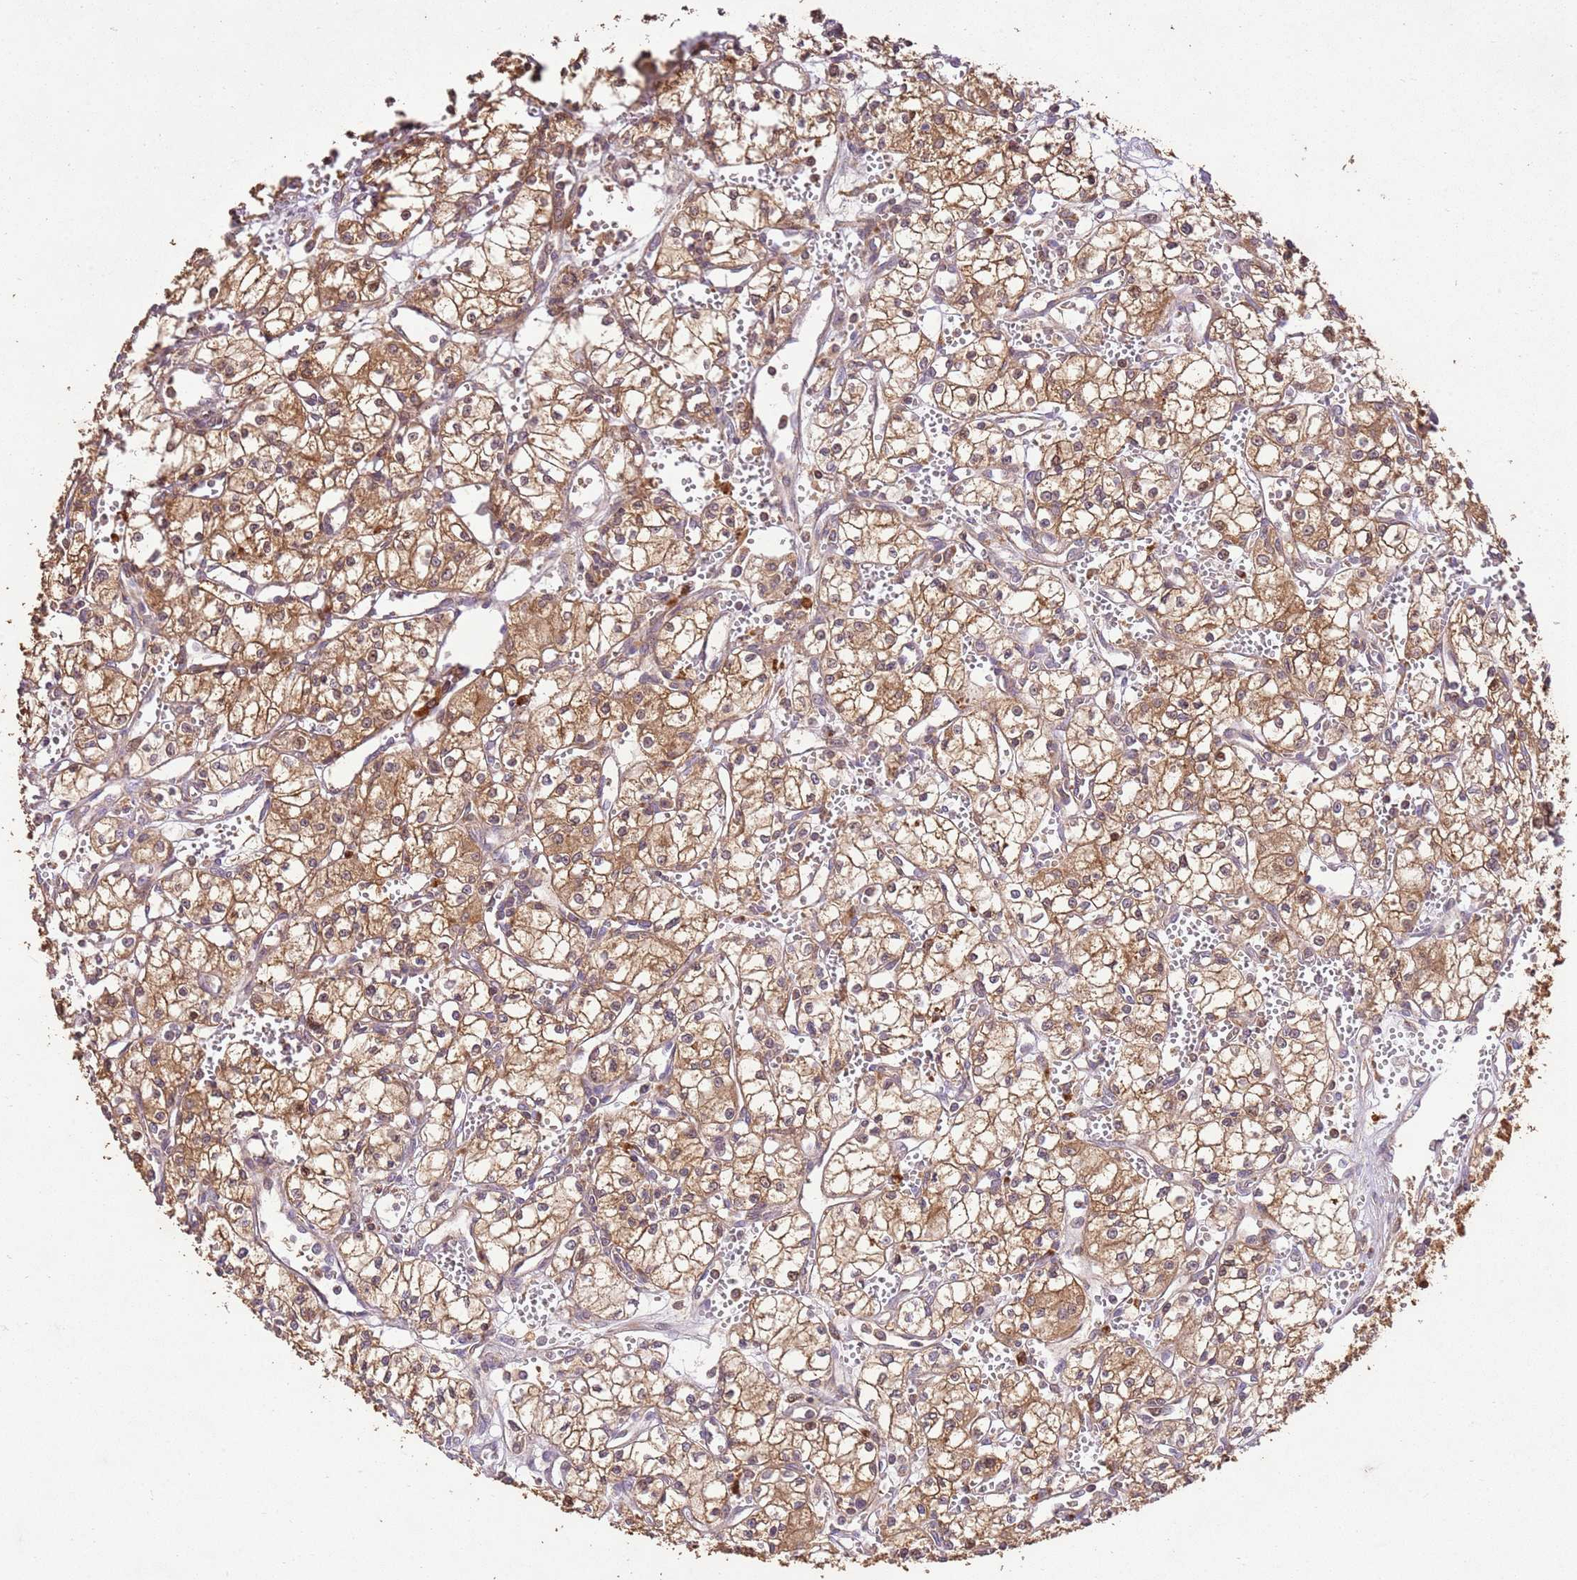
{"staining": {"intensity": "moderate", "quantity": ">75%", "location": "cytoplasmic/membranous"}, "tissue": "renal cancer", "cell_type": "Tumor cells", "image_type": "cancer", "snomed": [{"axis": "morphology", "description": "Adenocarcinoma, NOS"}, {"axis": "topography", "description": "Kidney"}], "caption": "A brown stain shows moderate cytoplasmic/membranous expression of a protein in renal cancer tumor cells. The protein is stained brown, and the nuclei are stained in blue (DAB IHC with brightfield microscopy, high magnification).", "gene": "LRRC28", "patient": {"sex": "male", "age": 59}}